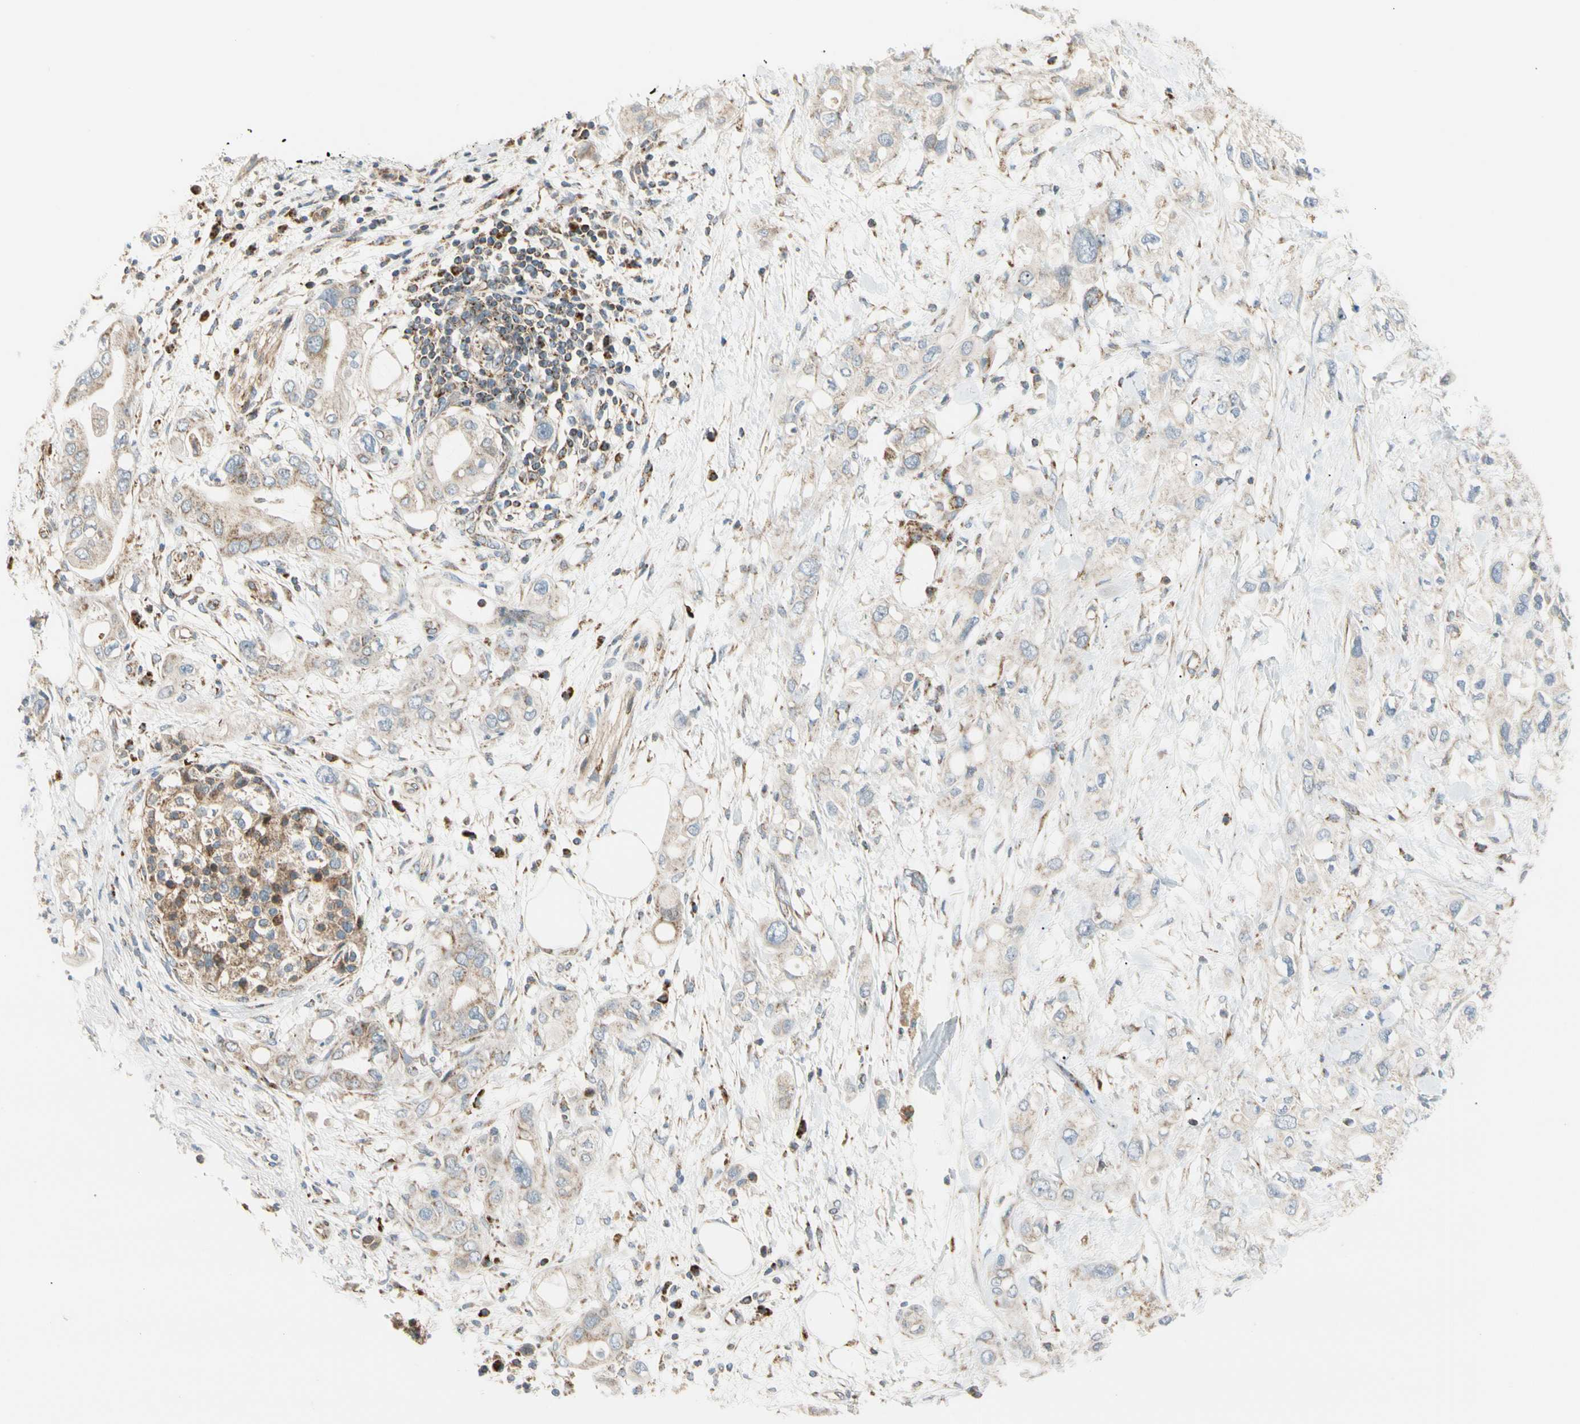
{"staining": {"intensity": "weak", "quantity": "25%-75%", "location": "cytoplasmic/membranous"}, "tissue": "pancreatic cancer", "cell_type": "Tumor cells", "image_type": "cancer", "snomed": [{"axis": "morphology", "description": "Adenocarcinoma, NOS"}, {"axis": "topography", "description": "Pancreas"}], "caption": "High-magnification brightfield microscopy of pancreatic cancer stained with DAB (3,3'-diaminobenzidine) (brown) and counterstained with hematoxylin (blue). tumor cells exhibit weak cytoplasmic/membranous staining is identified in about25%-75% of cells.", "gene": "TBC1D10A", "patient": {"sex": "female", "age": 56}}